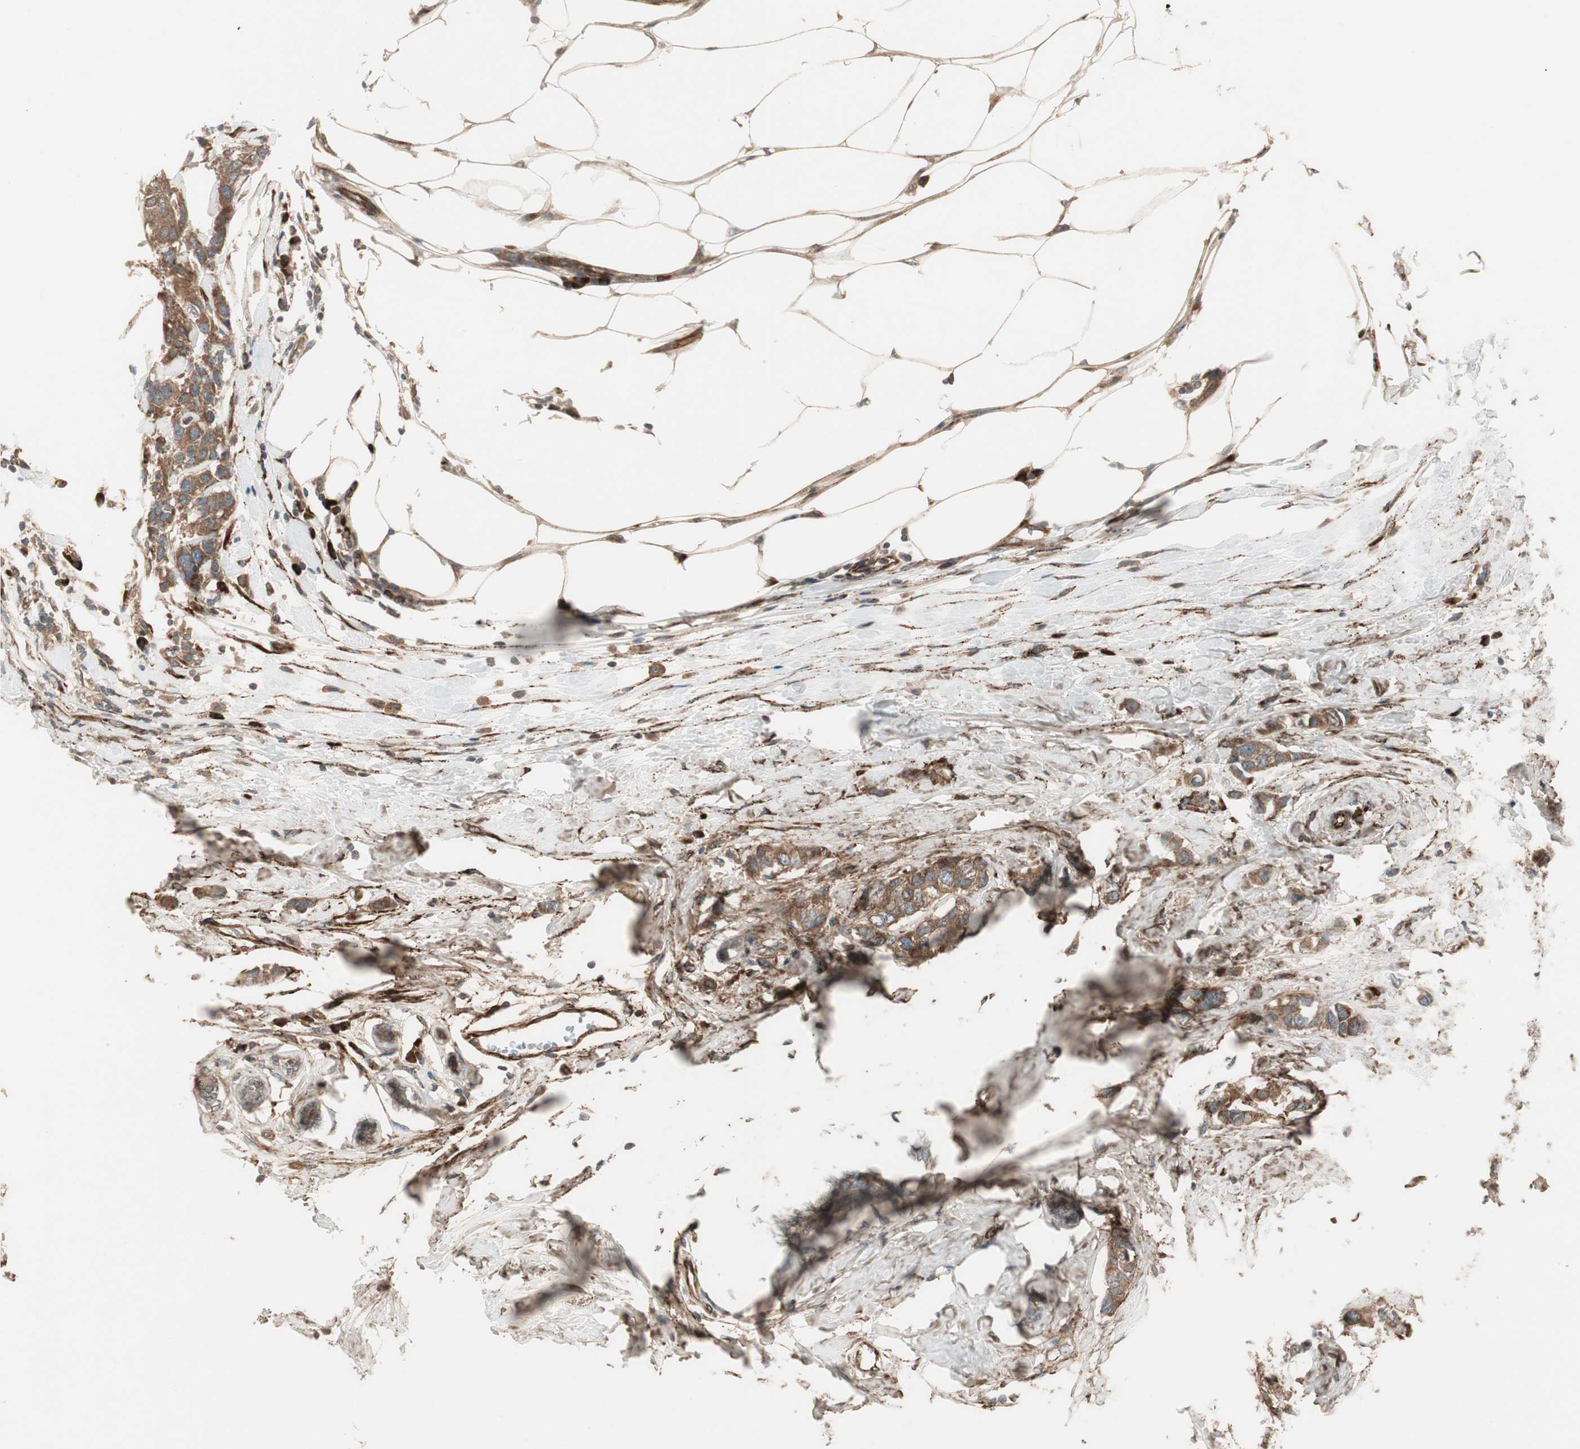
{"staining": {"intensity": "moderate", "quantity": ">75%", "location": "cytoplasmic/membranous"}, "tissue": "breast cancer", "cell_type": "Tumor cells", "image_type": "cancer", "snomed": [{"axis": "morphology", "description": "Duct carcinoma"}, {"axis": "topography", "description": "Breast"}], "caption": "Immunohistochemical staining of intraductal carcinoma (breast) exhibits medium levels of moderate cytoplasmic/membranous protein expression in approximately >75% of tumor cells.", "gene": "PPP2R5E", "patient": {"sex": "female", "age": 50}}